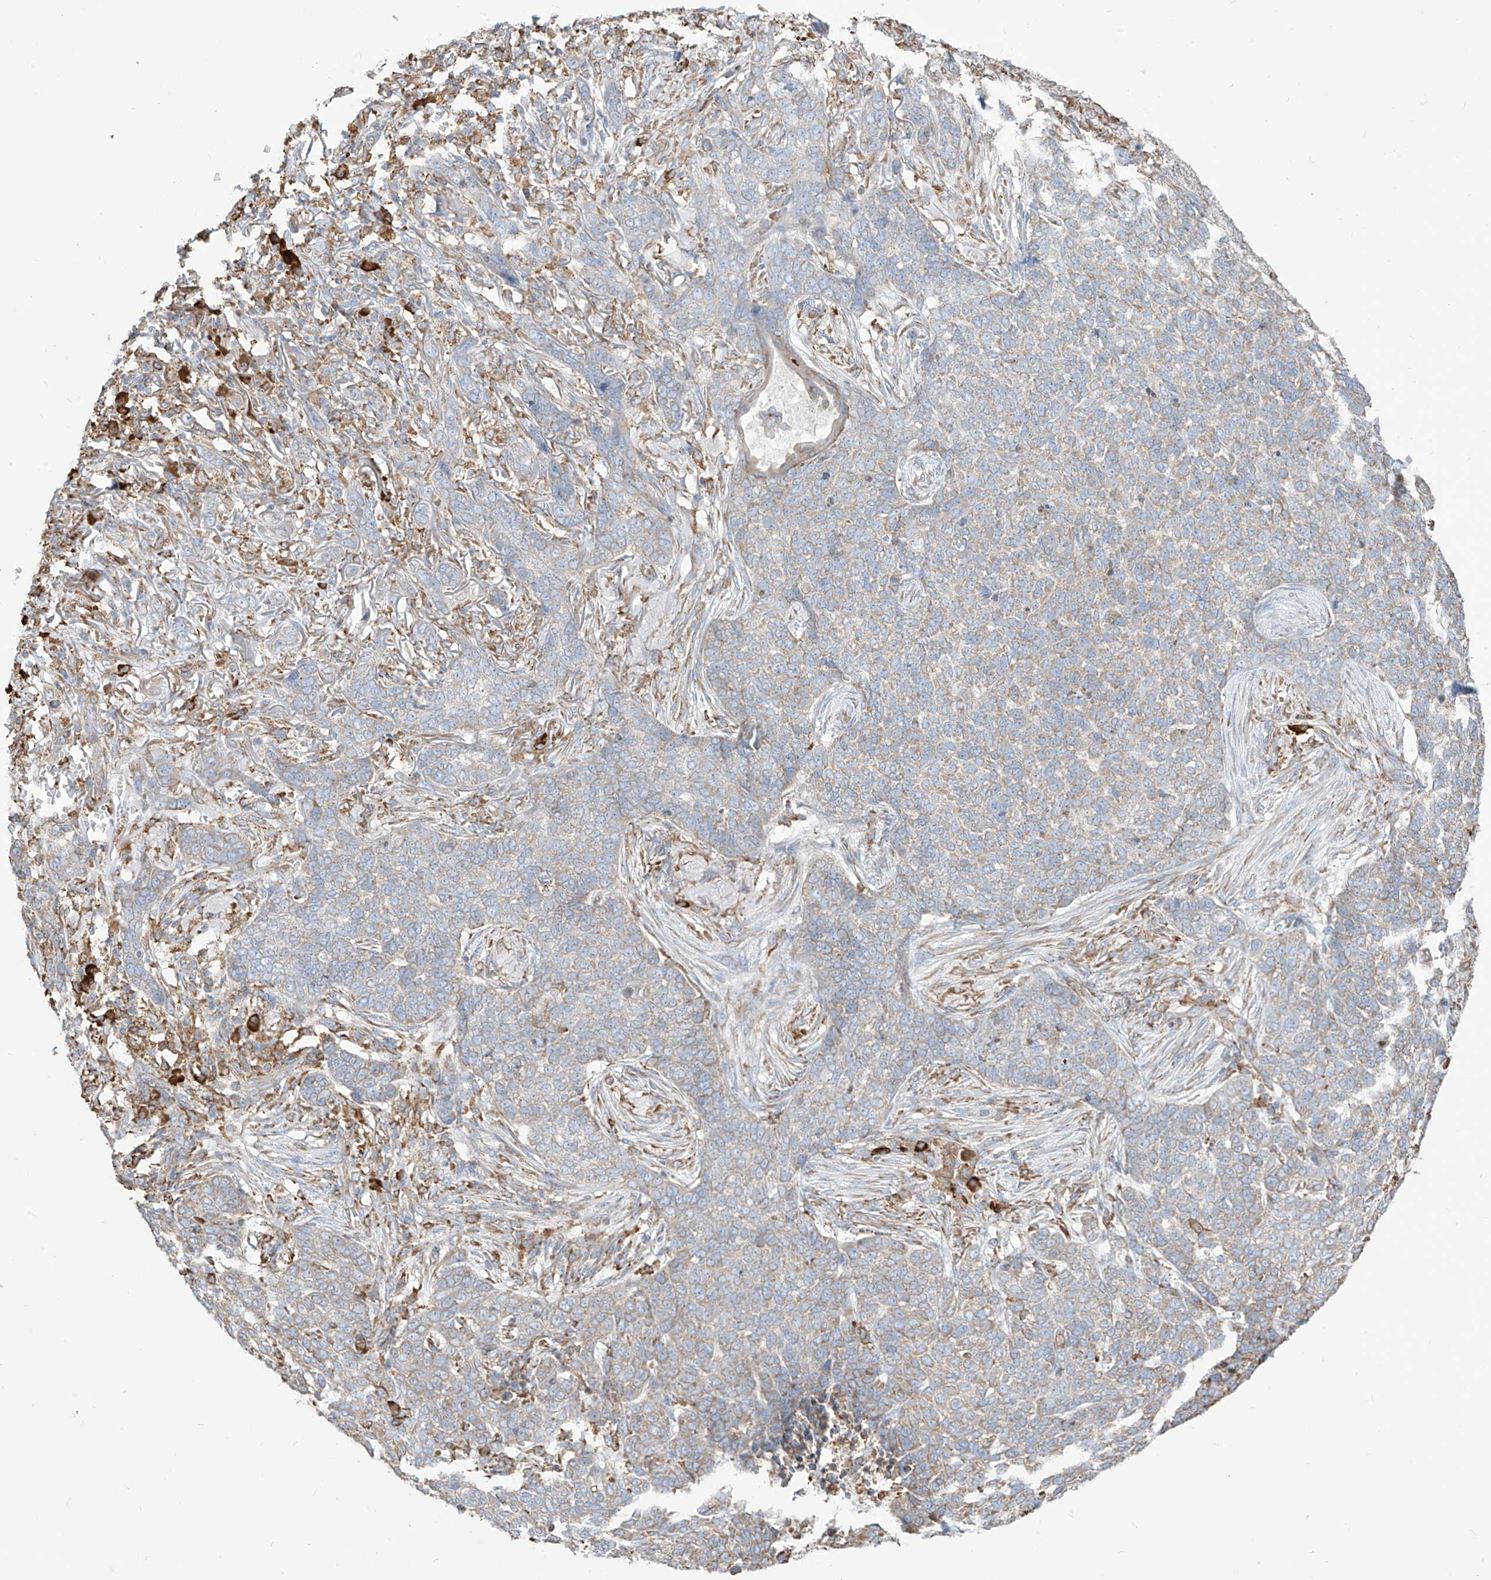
{"staining": {"intensity": "negative", "quantity": "none", "location": "none"}, "tissue": "skin cancer", "cell_type": "Tumor cells", "image_type": "cancer", "snomed": [{"axis": "morphology", "description": "Basal cell carcinoma"}, {"axis": "topography", "description": "Skin"}], "caption": "High magnification brightfield microscopy of skin cancer stained with DAB (brown) and counterstained with hematoxylin (blue): tumor cells show no significant staining.", "gene": "PDIA6", "patient": {"sex": "male", "age": 85}}